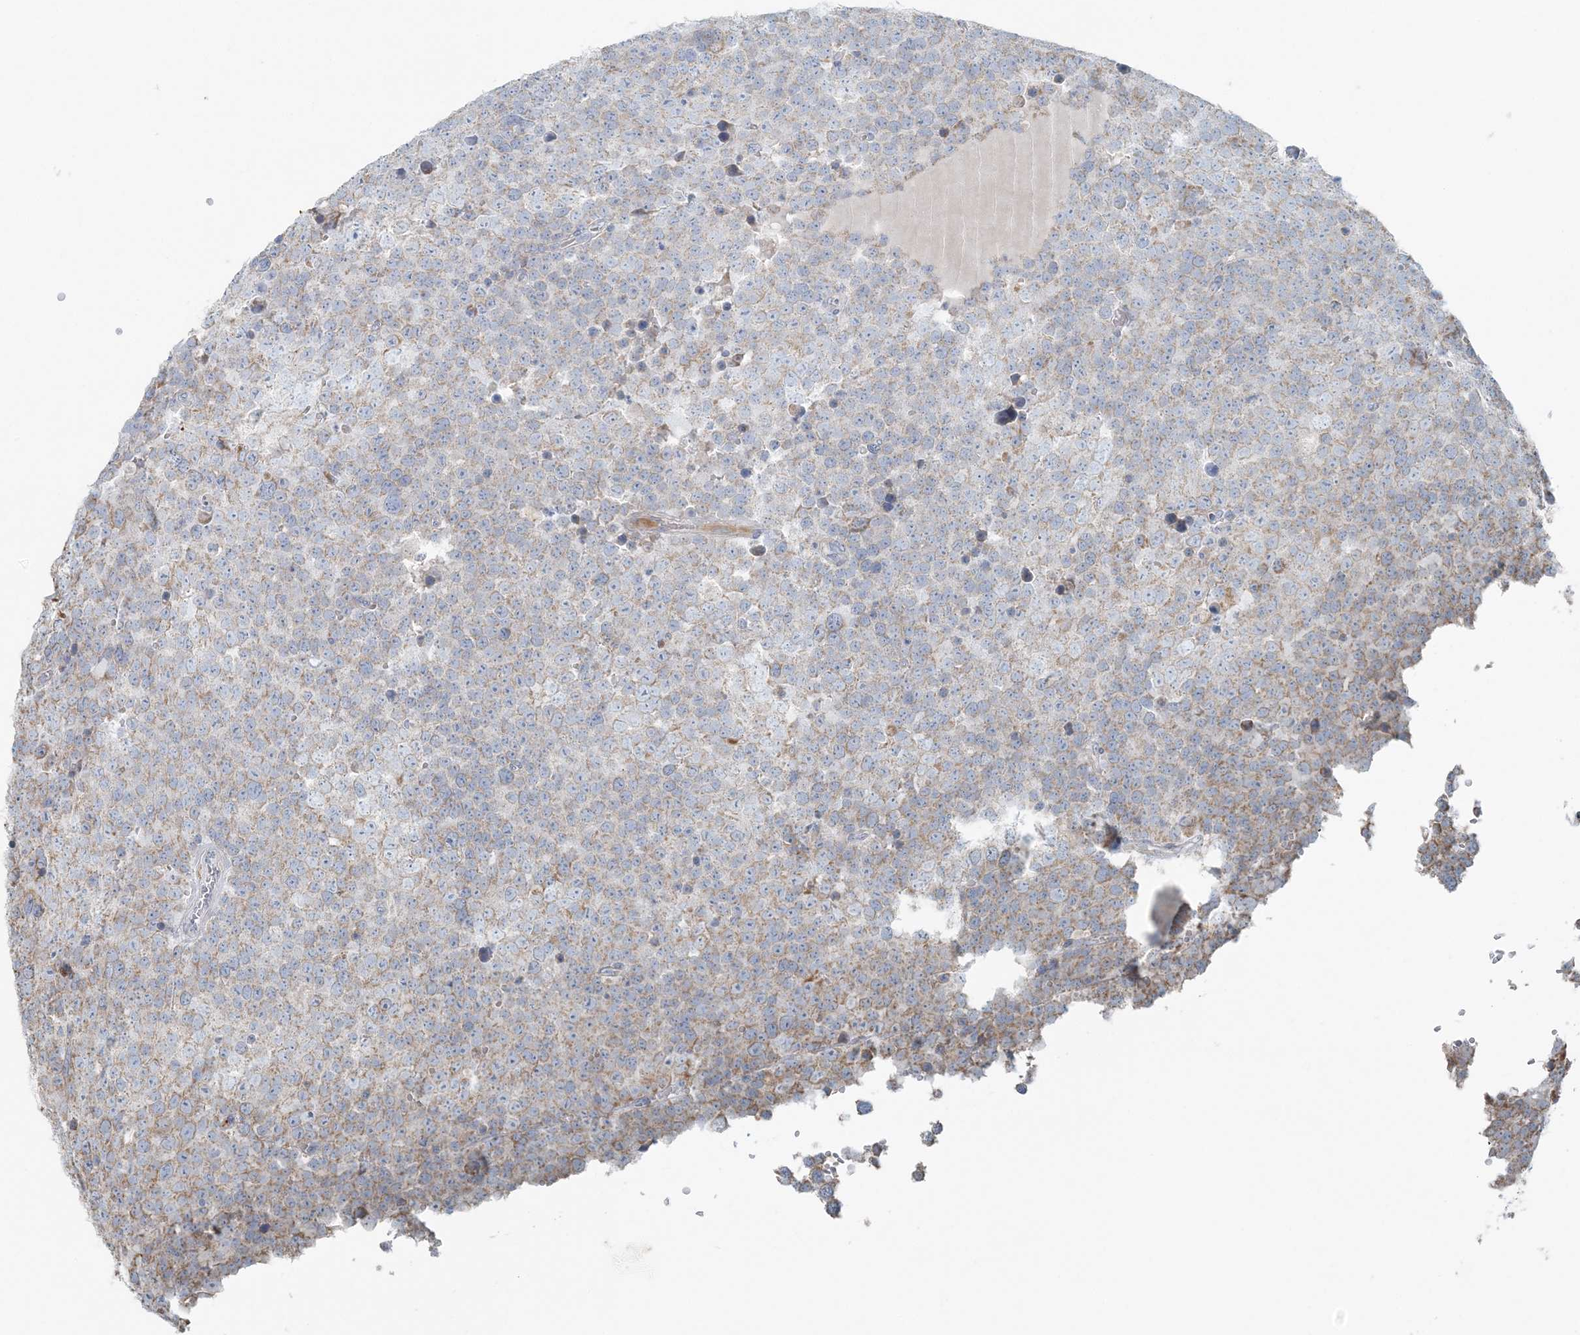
{"staining": {"intensity": "weak", "quantity": ">75%", "location": "cytoplasmic/membranous"}, "tissue": "testis cancer", "cell_type": "Tumor cells", "image_type": "cancer", "snomed": [{"axis": "morphology", "description": "Seminoma, NOS"}, {"axis": "topography", "description": "Testis"}], "caption": "Testis cancer tissue shows weak cytoplasmic/membranous staining in about >75% of tumor cells, visualized by immunohistochemistry.", "gene": "SLC22A16", "patient": {"sex": "male", "age": 71}}